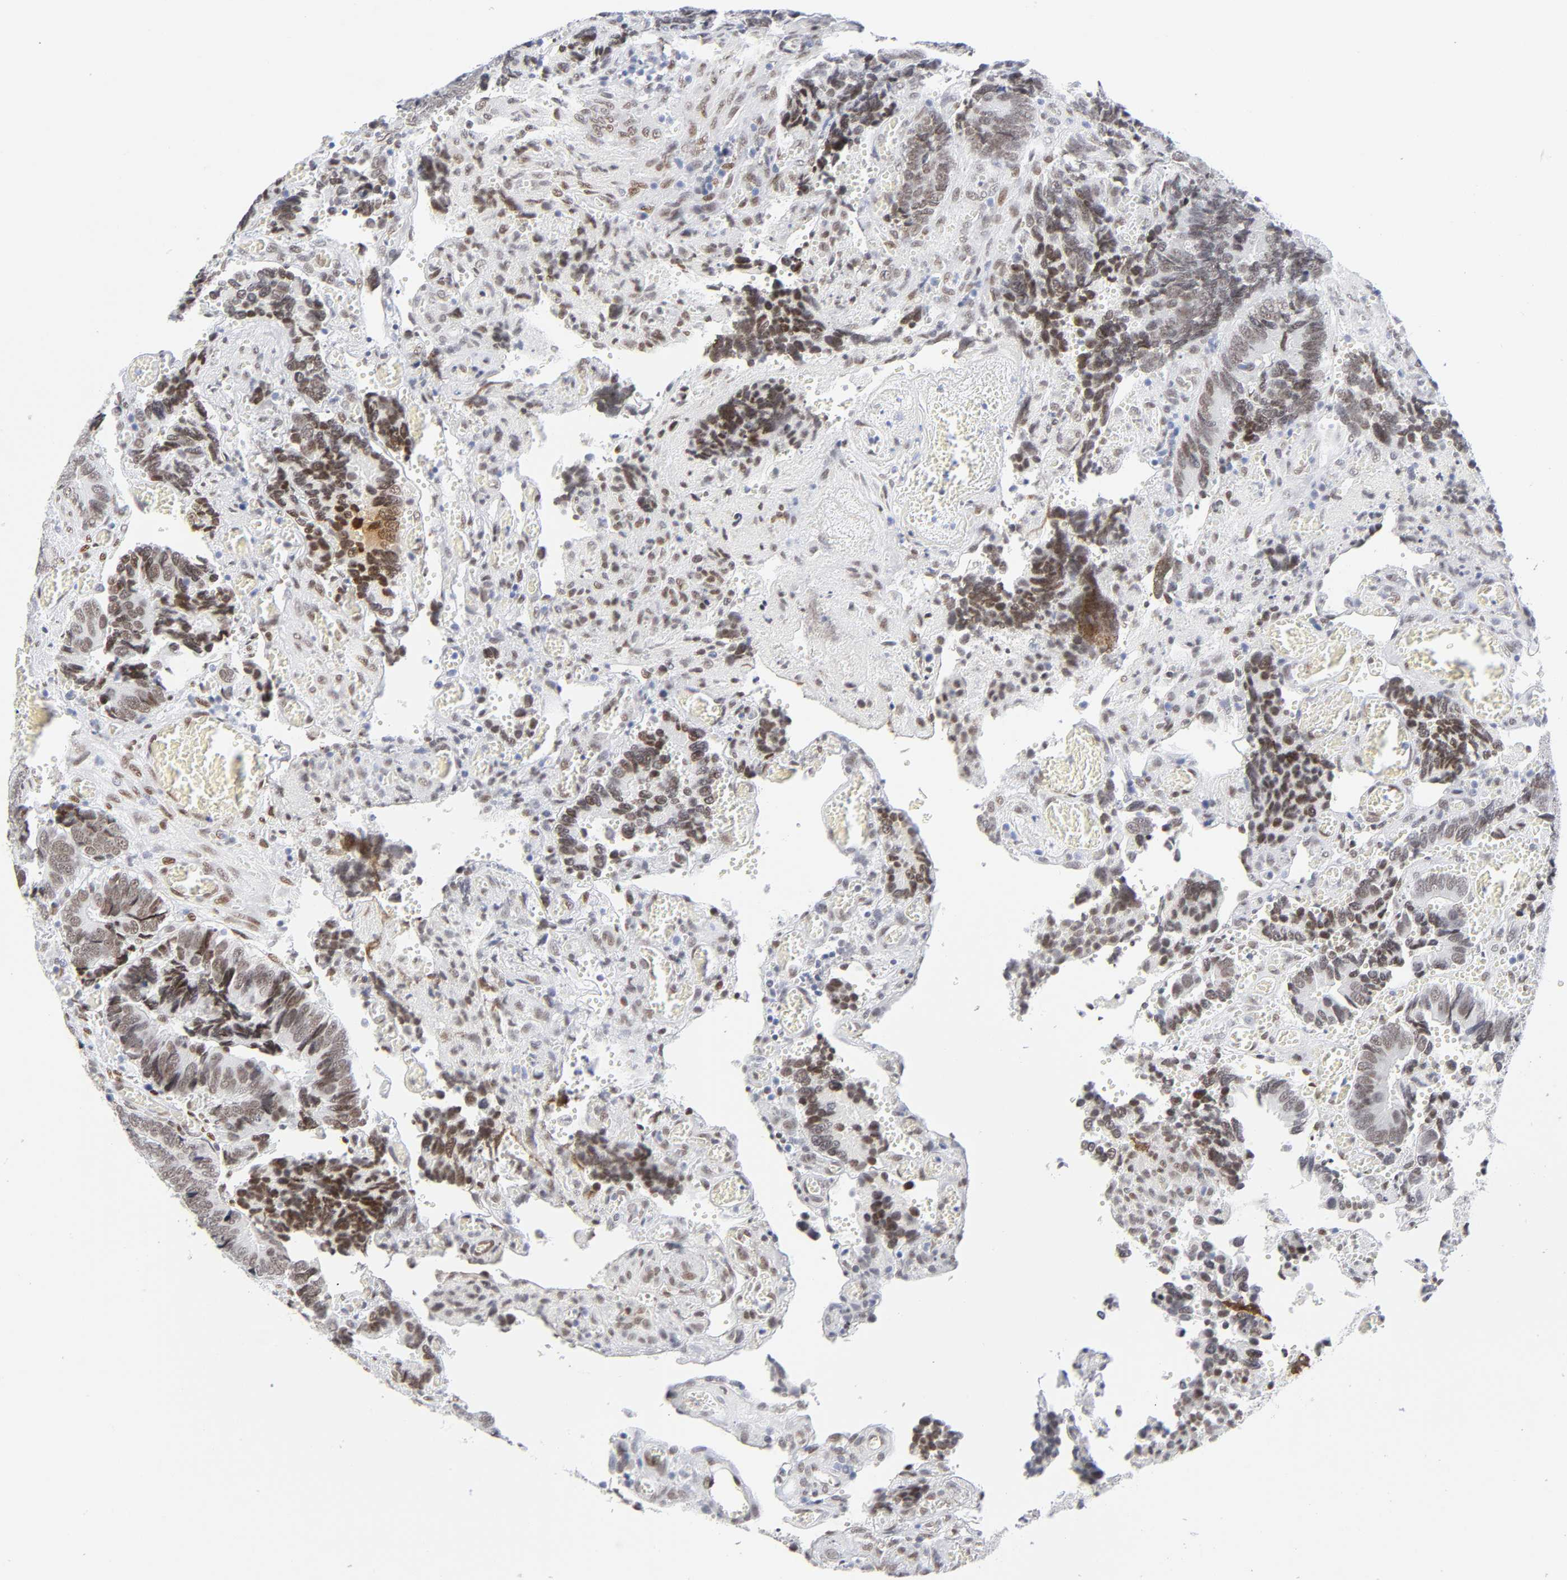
{"staining": {"intensity": "weak", "quantity": ">75%", "location": "nuclear"}, "tissue": "colorectal cancer", "cell_type": "Tumor cells", "image_type": "cancer", "snomed": [{"axis": "morphology", "description": "Adenocarcinoma, NOS"}, {"axis": "topography", "description": "Colon"}], "caption": "Immunohistochemical staining of human colorectal cancer (adenocarcinoma) demonstrates low levels of weak nuclear expression in approximately >75% of tumor cells.", "gene": "NFIC", "patient": {"sex": "male", "age": 72}}